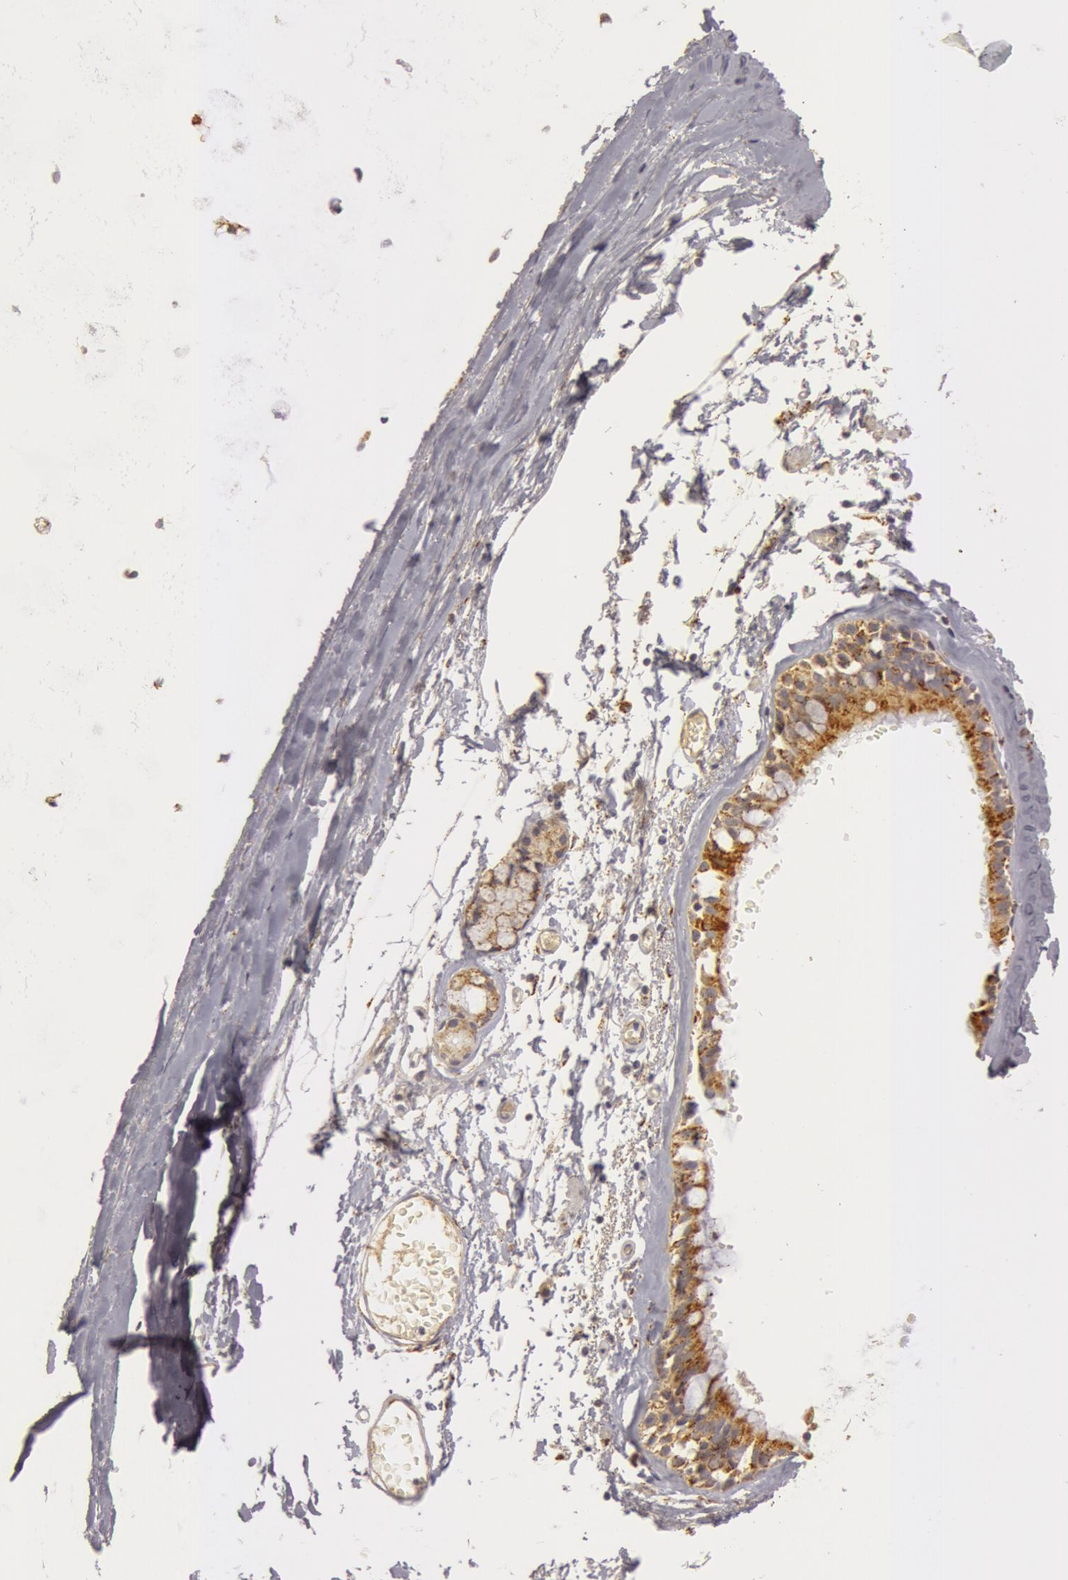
{"staining": {"intensity": "moderate", "quantity": ">75%", "location": "cytoplasmic/membranous"}, "tissue": "bronchus", "cell_type": "Respiratory epithelial cells", "image_type": "normal", "snomed": [{"axis": "morphology", "description": "Normal tissue, NOS"}, {"axis": "topography", "description": "Bronchus"}, {"axis": "topography", "description": "Lung"}], "caption": "Moderate cytoplasmic/membranous protein positivity is identified in about >75% of respiratory epithelial cells in bronchus.", "gene": "C7", "patient": {"sex": "female", "age": 56}}